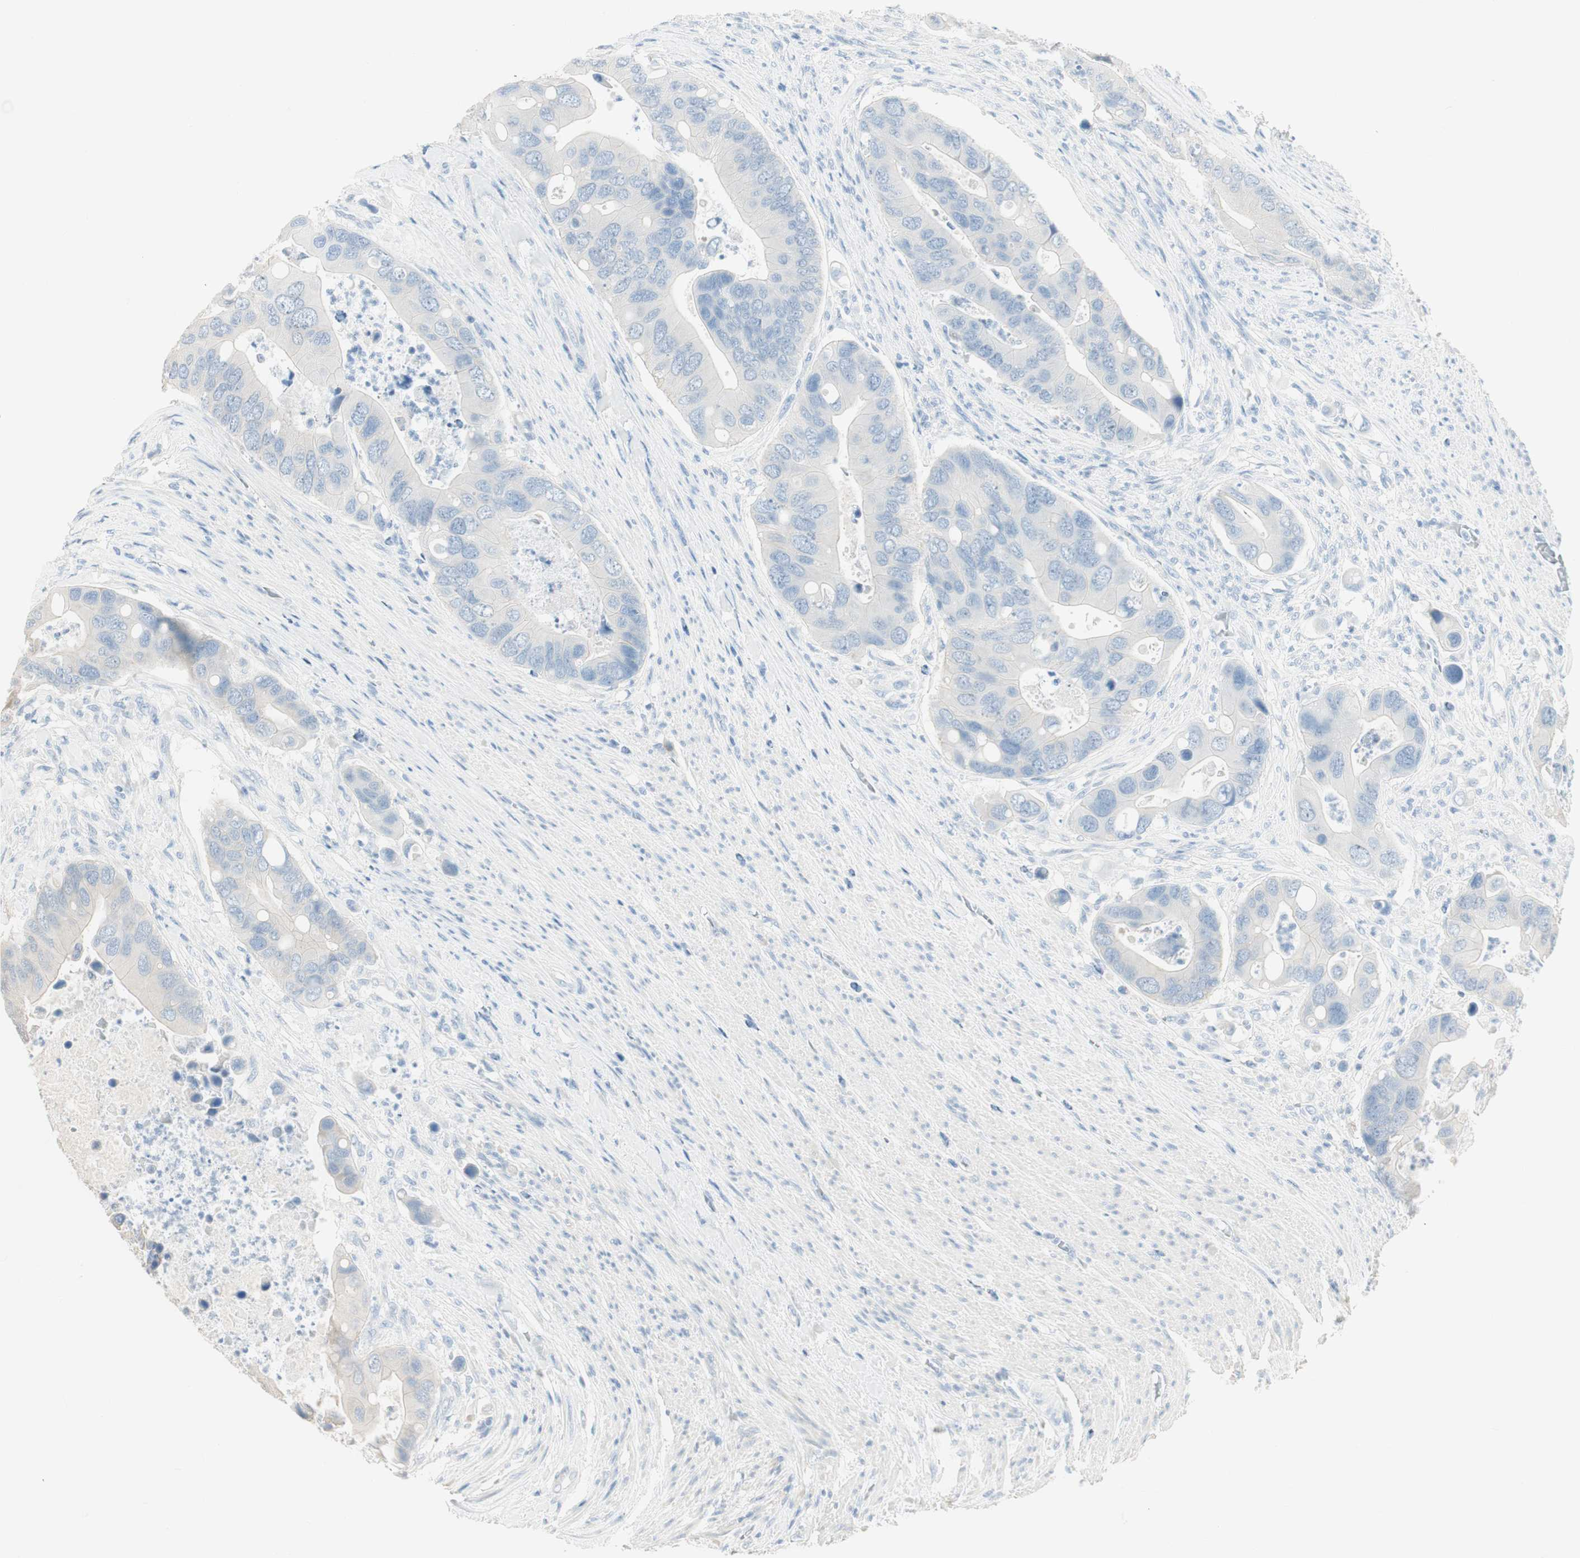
{"staining": {"intensity": "negative", "quantity": "none", "location": "none"}, "tissue": "colorectal cancer", "cell_type": "Tumor cells", "image_type": "cancer", "snomed": [{"axis": "morphology", "description": "Adenocarcinoma, NOS"}, {"axis": "topography", "description": "Rectum"}], "caption": "This is an immunohistochemistry image of human colorectal cancer. There is no positivity in tumor cells.", "gene": "SPINK4", "patient": {"sex": "female", "age": 57}}